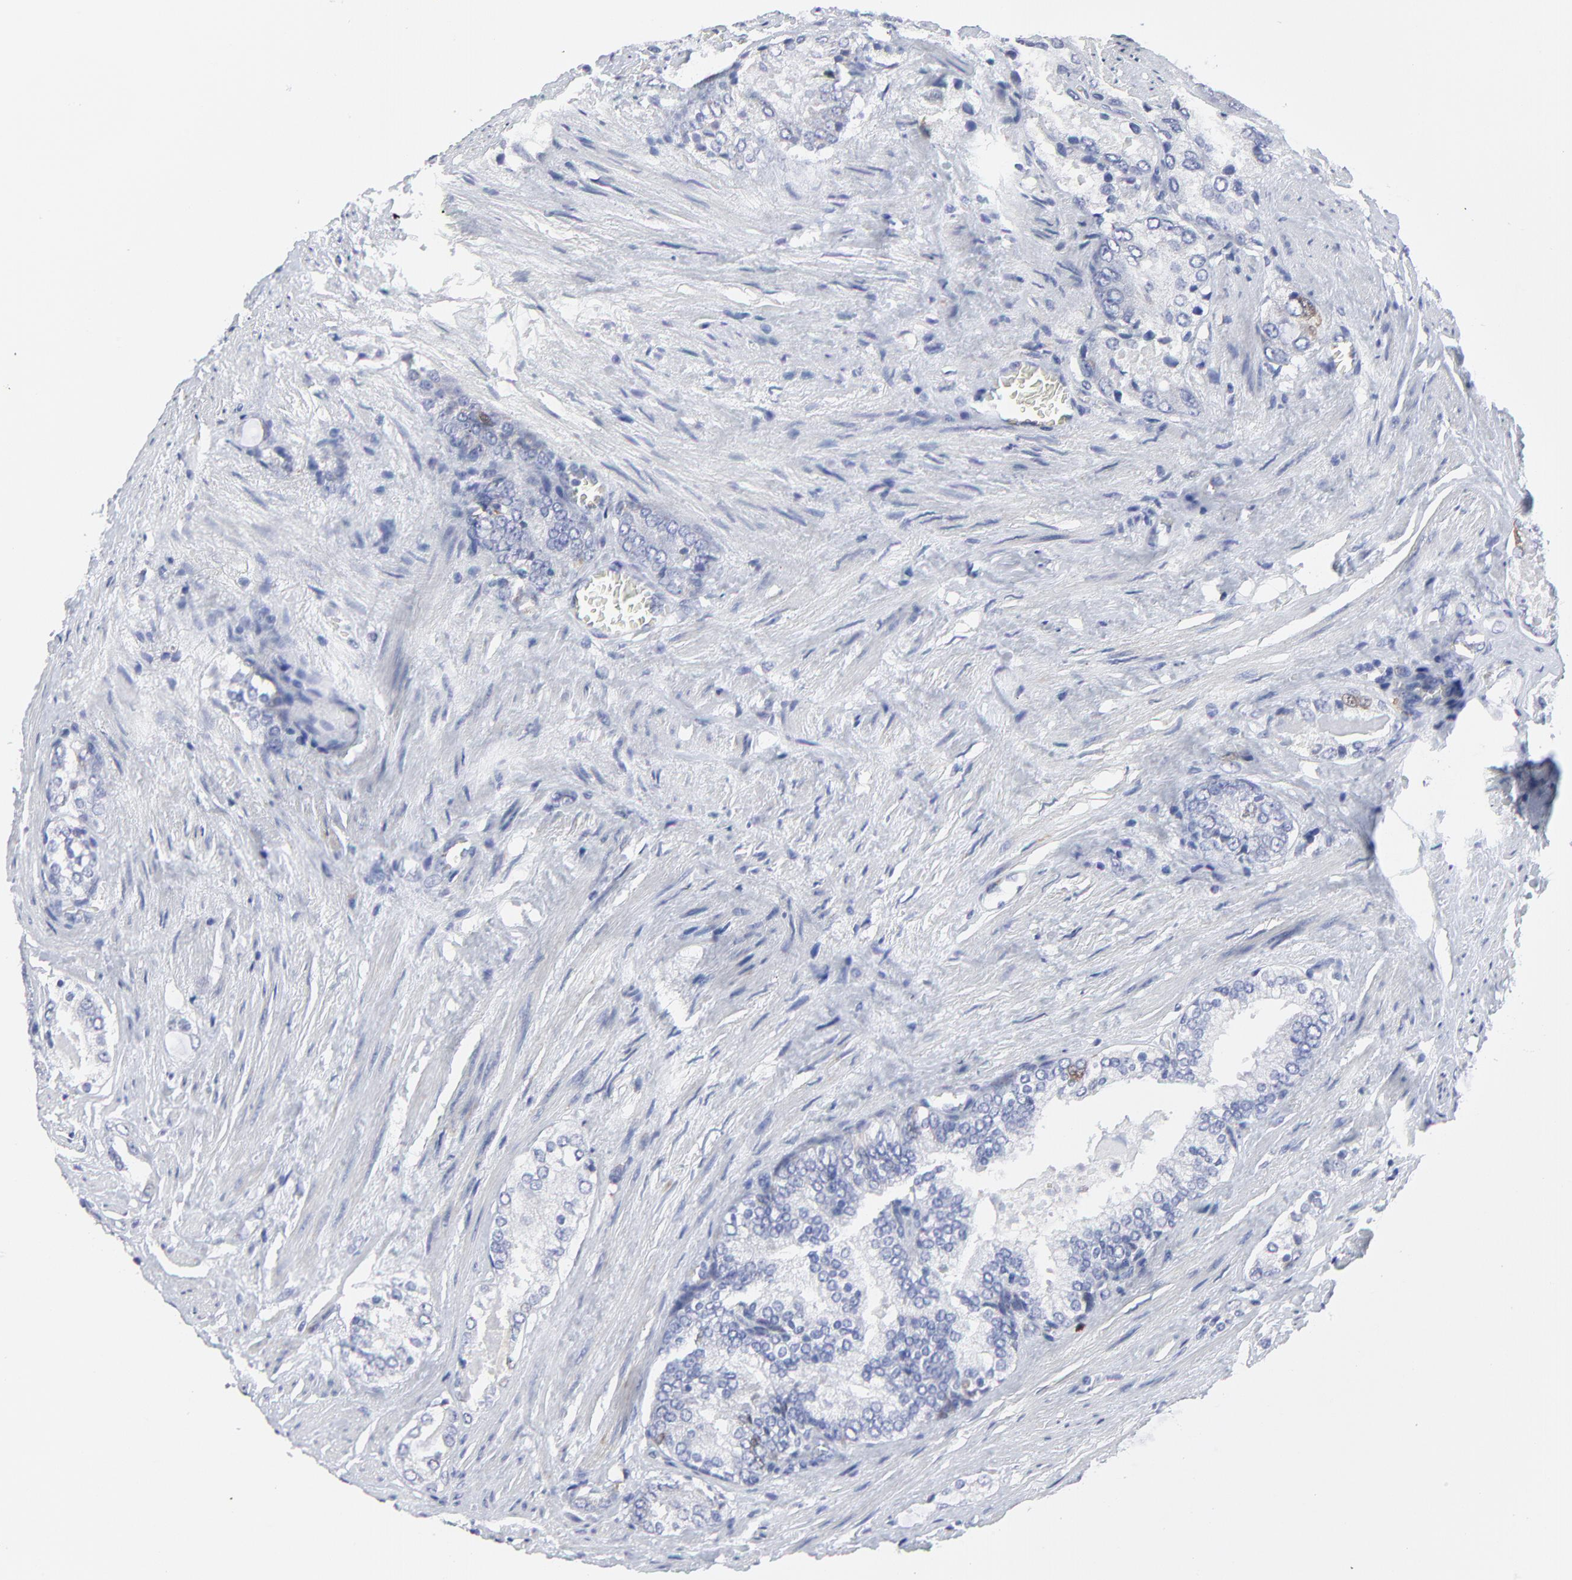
{"staining": {"intensity": "negative", "quantity": "none", "location": "none"}, "tissue": "prostate cancer", "cell_type": "Tumor cells", "image_type": "cancer", "snomed": [{"axis": "morphology", "description": "Adenocarcinoma, Medium grade"}, {"axis": "topography", "description": "Prostate"}], "caption": "There is no significant positivity in tumor cells of prostate adenocarcinoma (medium-grade). (IHC, brightfield microscopy, high magnification).", "gene": "NCAPH", "patient": {"sex": "male", "age": 60}}